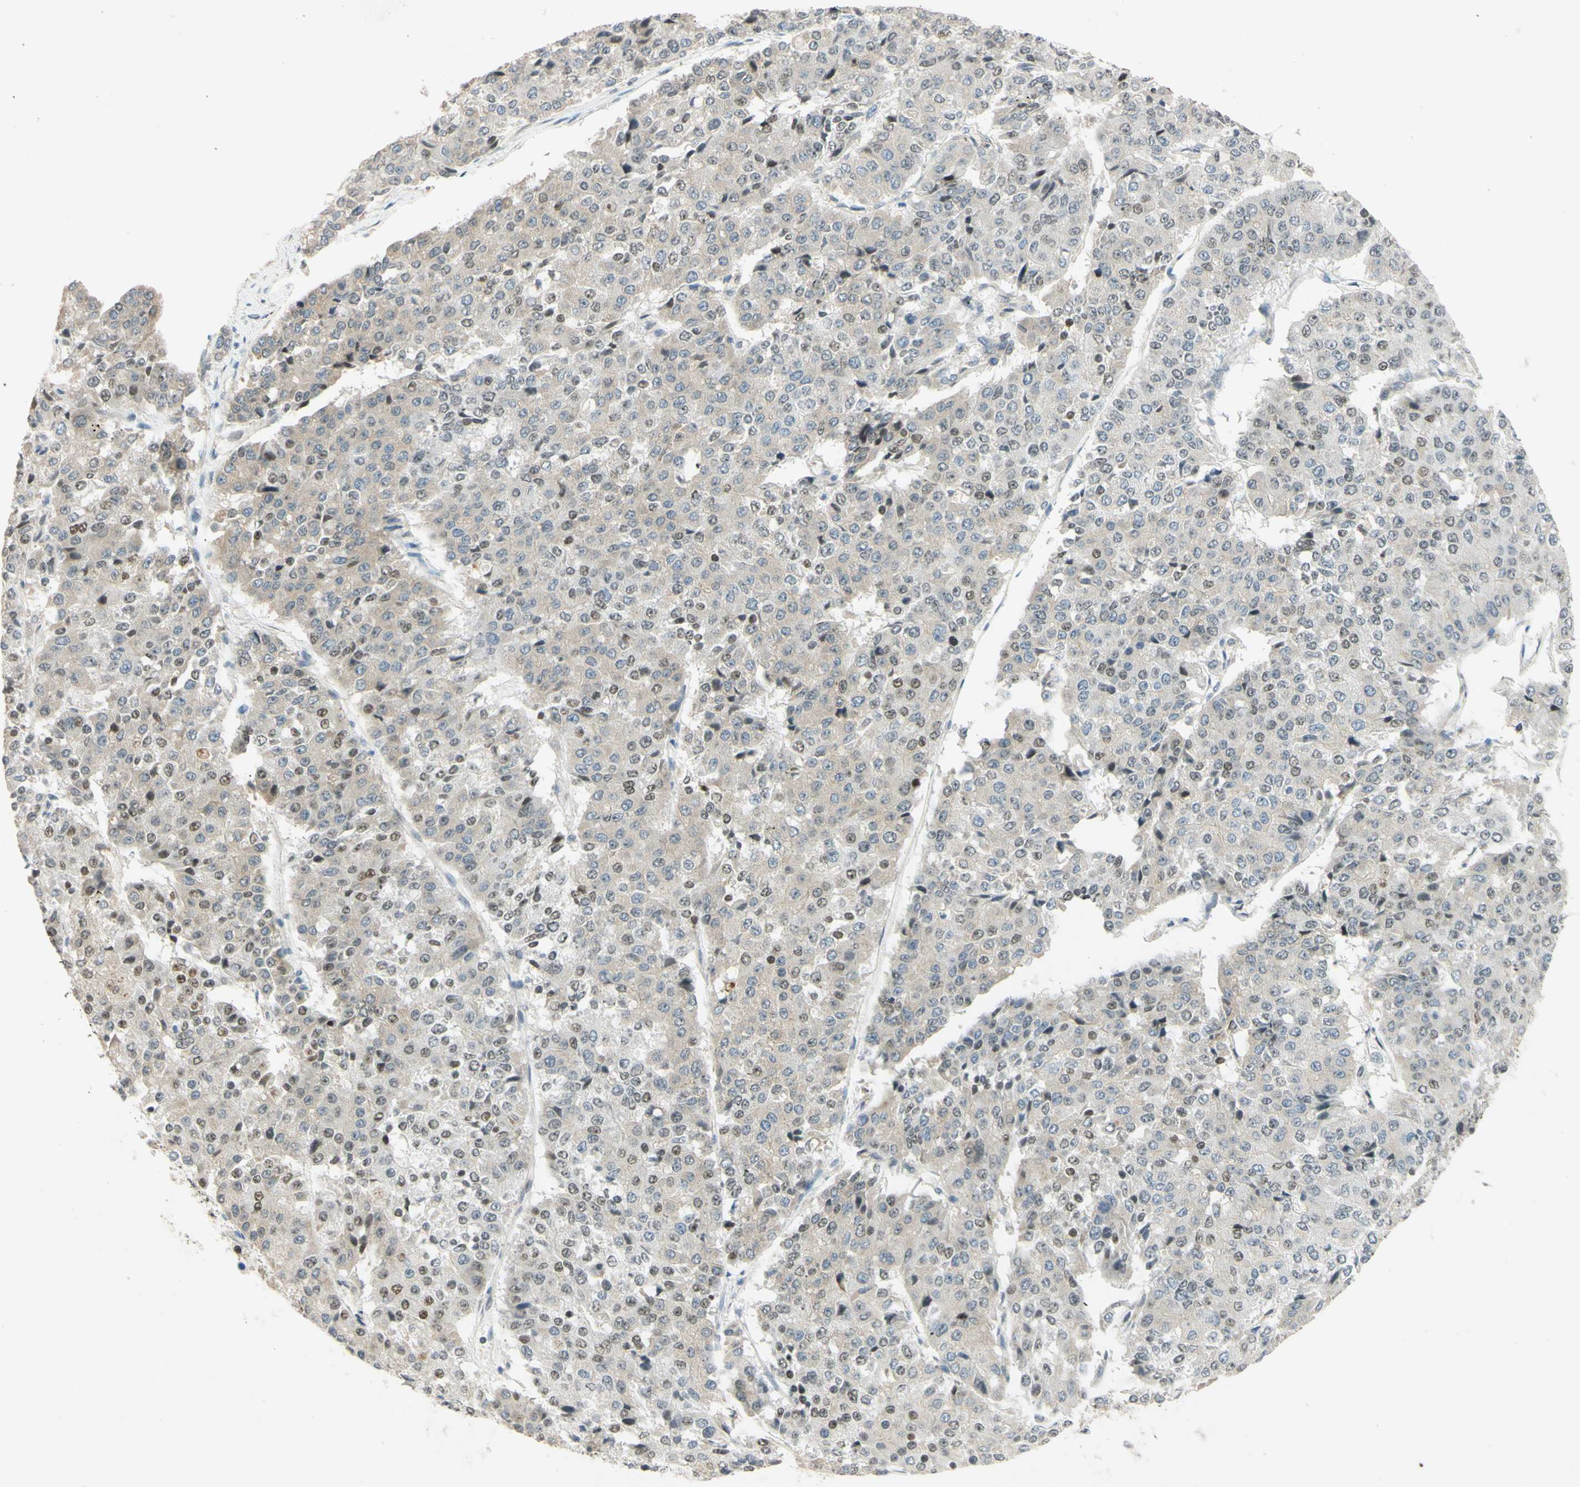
{"staining": {"intensity": "weak", "quantity": "25%-75%", "location": "nuclear"}, "tissue": "pancreatic cancer", "cell_type": "Tumor cells", "image_type": "cancer", "snomed": [{"axis": "morphology", "description": "Adenocarcinoma, NOS"}, {"axis": "topography", "description": "Pancreas"}], "caption": "Pancreatic cancer stained for a protein exhibits weak nuclear positivity in tumor cells.", "gene": "POLB", "patient": {"sex": "male", "age": 50}}